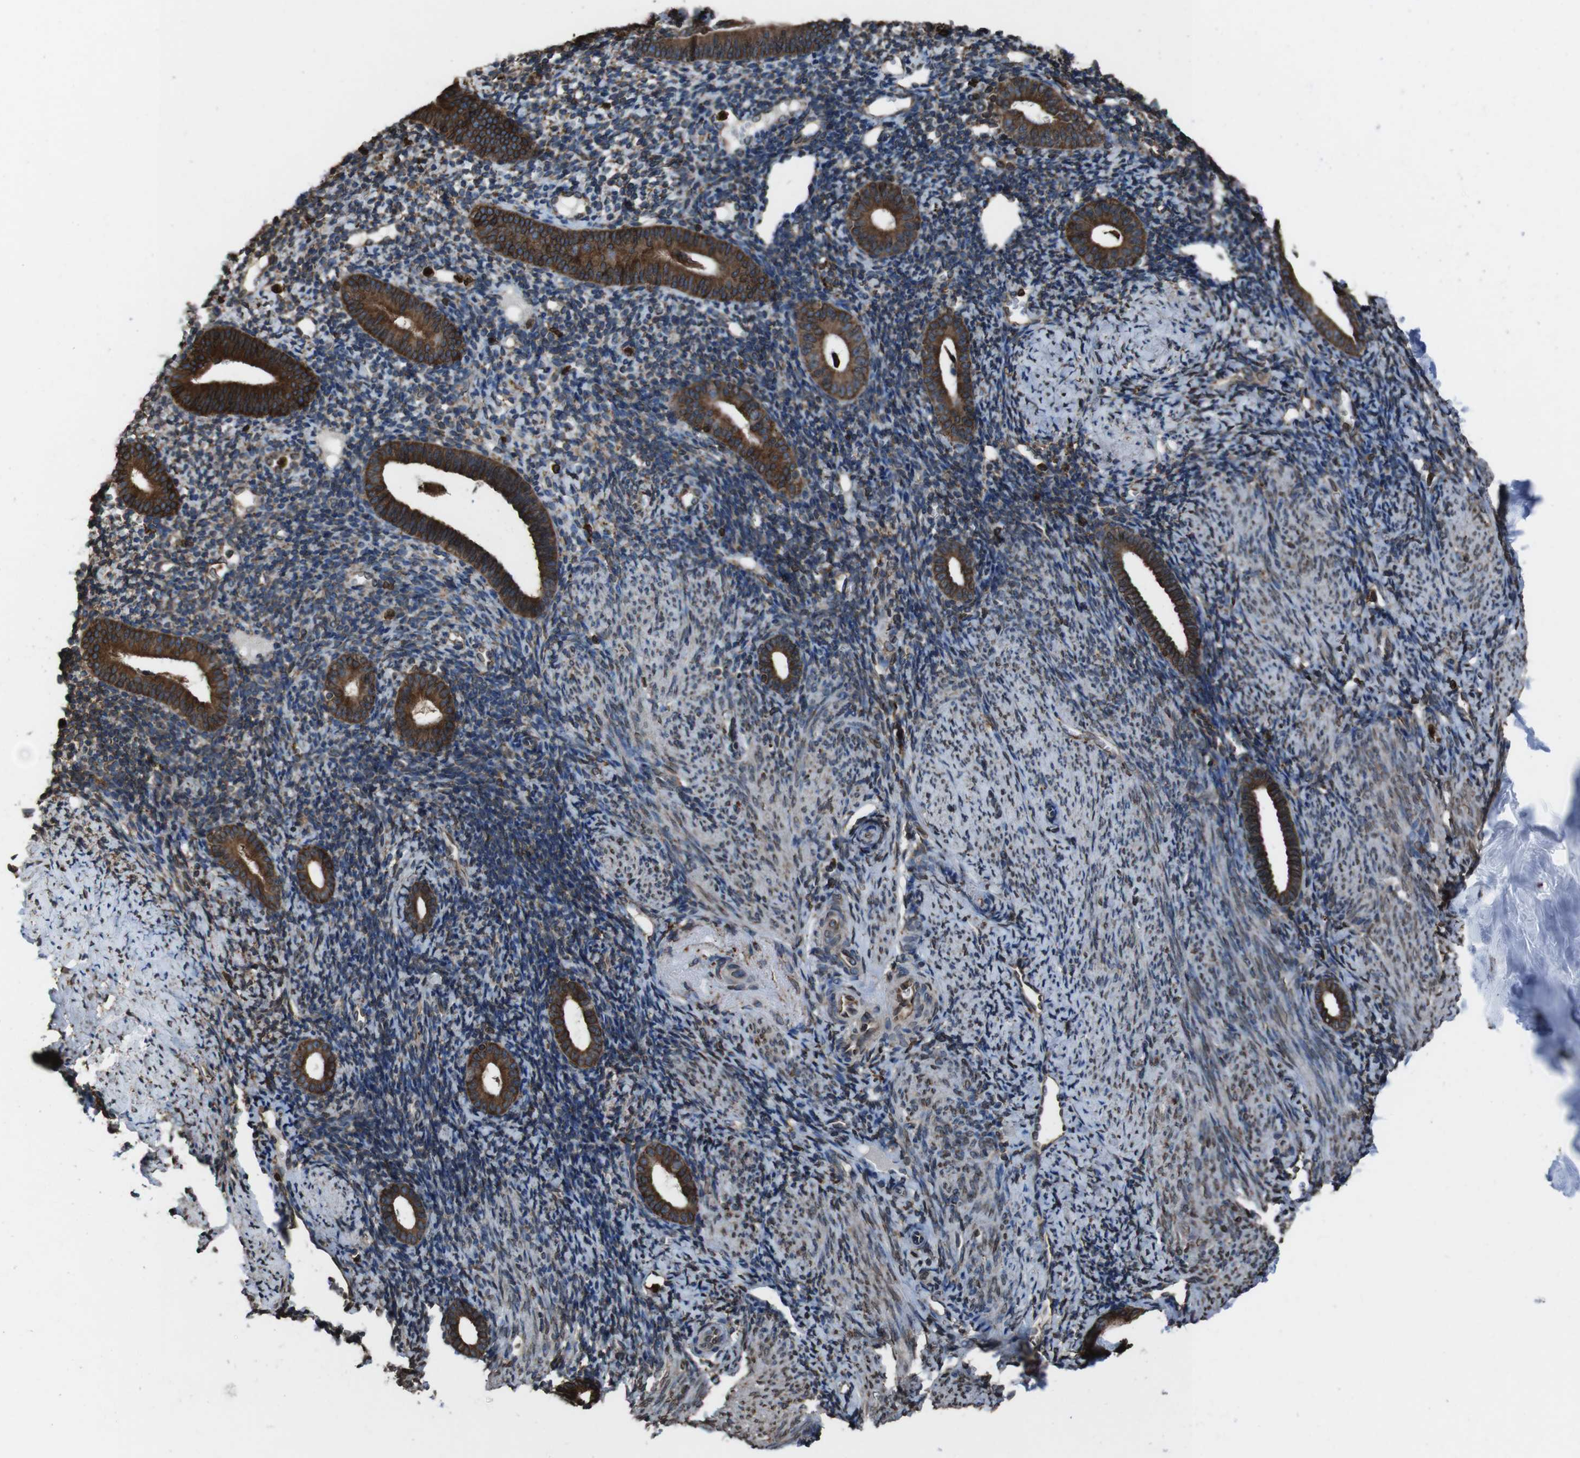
{"staining": {"intensity": "moderate", "quantity": "<25%", "location": "cytoplasmic/membranous"}, "tissue": "endometrium", "cell_type": "Cells in endometrial stroma", "image_type": "normal", "snomed": [{"axis": "morphology", "description": "Normal tissue, NOS"}, {"axis": "topography", "description": "Endometrium"}], "caption": "This is a photomicrograph of immunohistochemistry (IHC) staining of benign endometrium, which shows moderate staining in the cytoplasmic/membranous of cells in endometrial stroma.", "gene": "APMAP", "patient": {"sex": "female", "age": 50}}